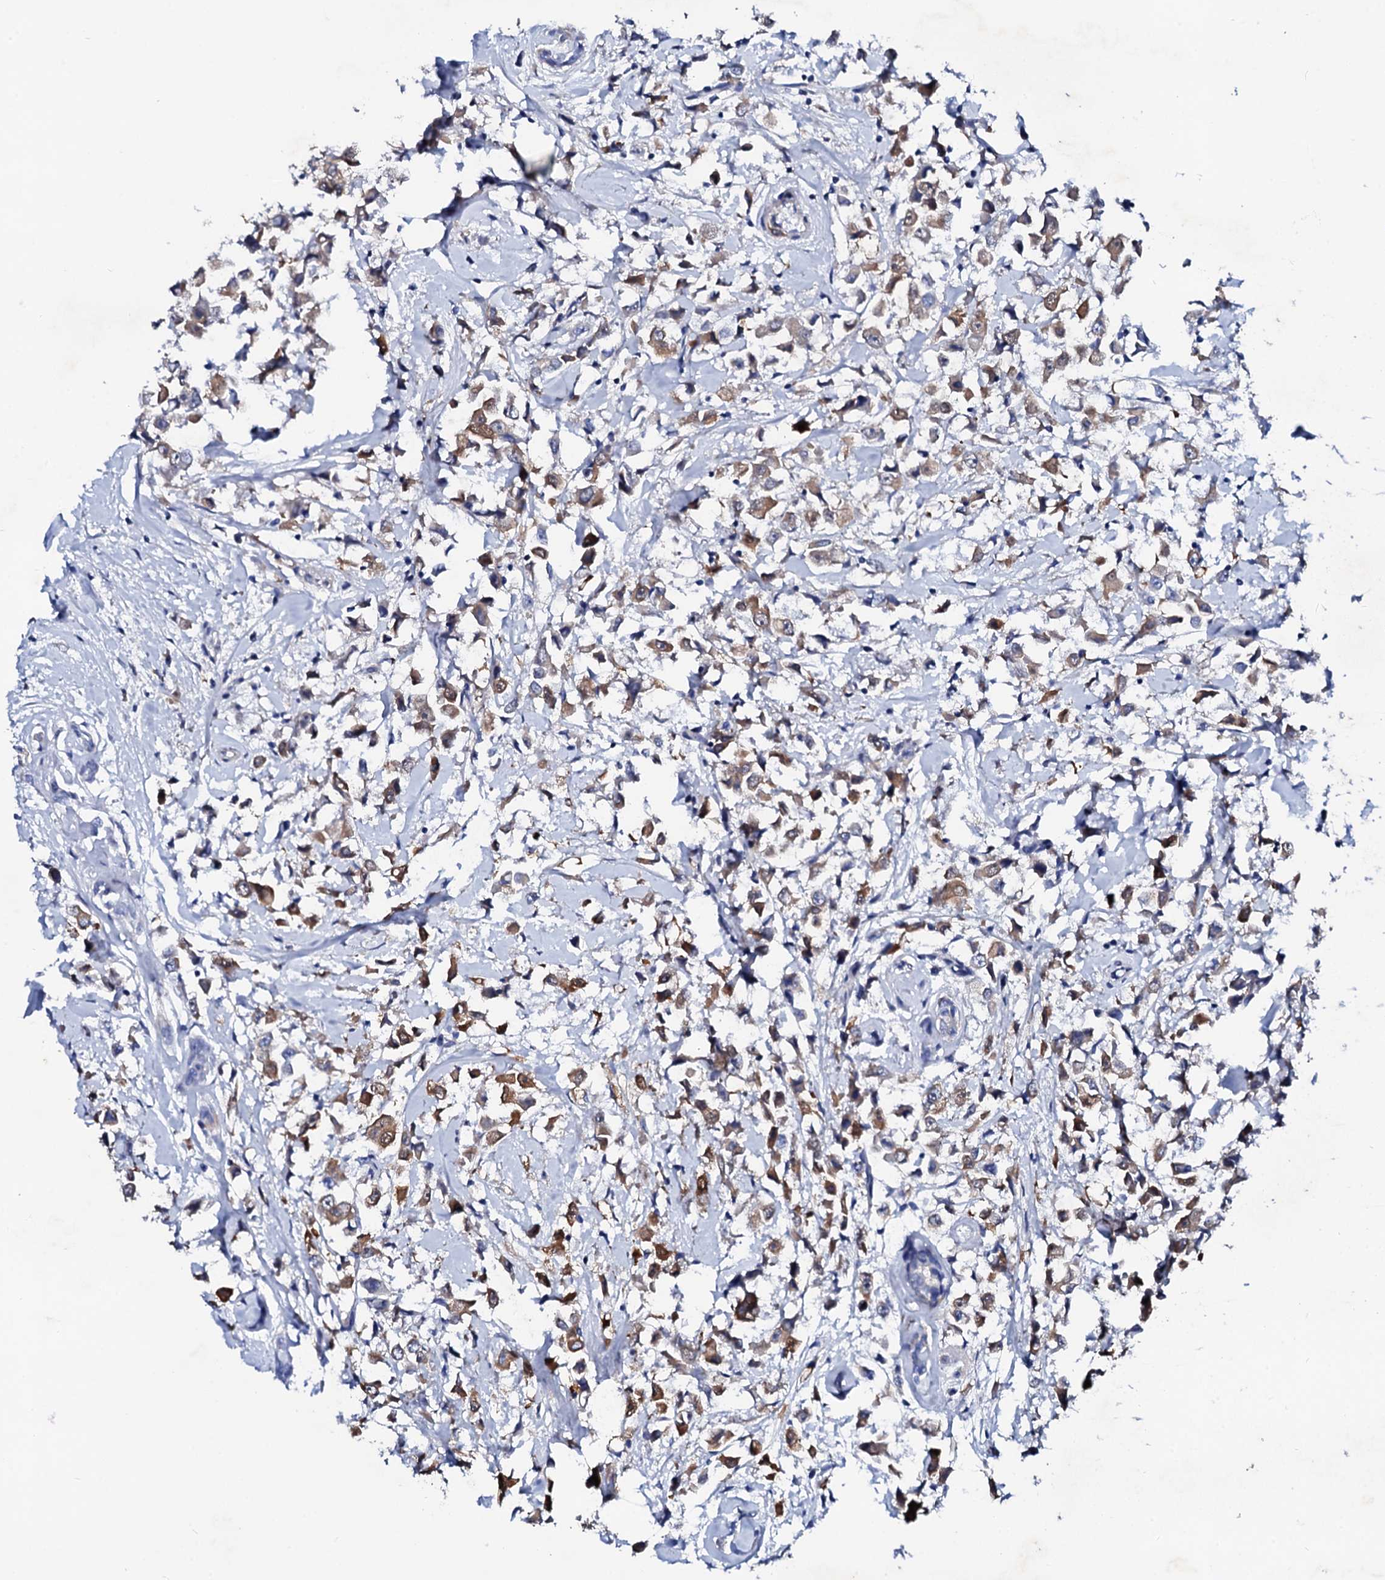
{"staining": {"intensity": "moderate", "quantity": ">75%", "location": "cytoplasmic/membranous"}, "tissue": "breast cancer", "cell_type": "Tumor cells", "image_type": "cancer", "snomed": [{"axis": "morphology", "description": "Duct carcinoma"}, {"axis": "topography", "description": "Breast"}], "caption": "Immunohistochemistry (IHC) photomicrograph of neoplastic tissue: breast infiltrating ductal carcinoma stained using immunohistochemistry reveals medium levels of moderate protein expression localized specifically in the cytoplasmic/membranous of tumor cells, appearing as a cytoplasmic/membranous brown color.", "gene": "GLB1L3", "patient": {"sex": "female", "age": 61}}